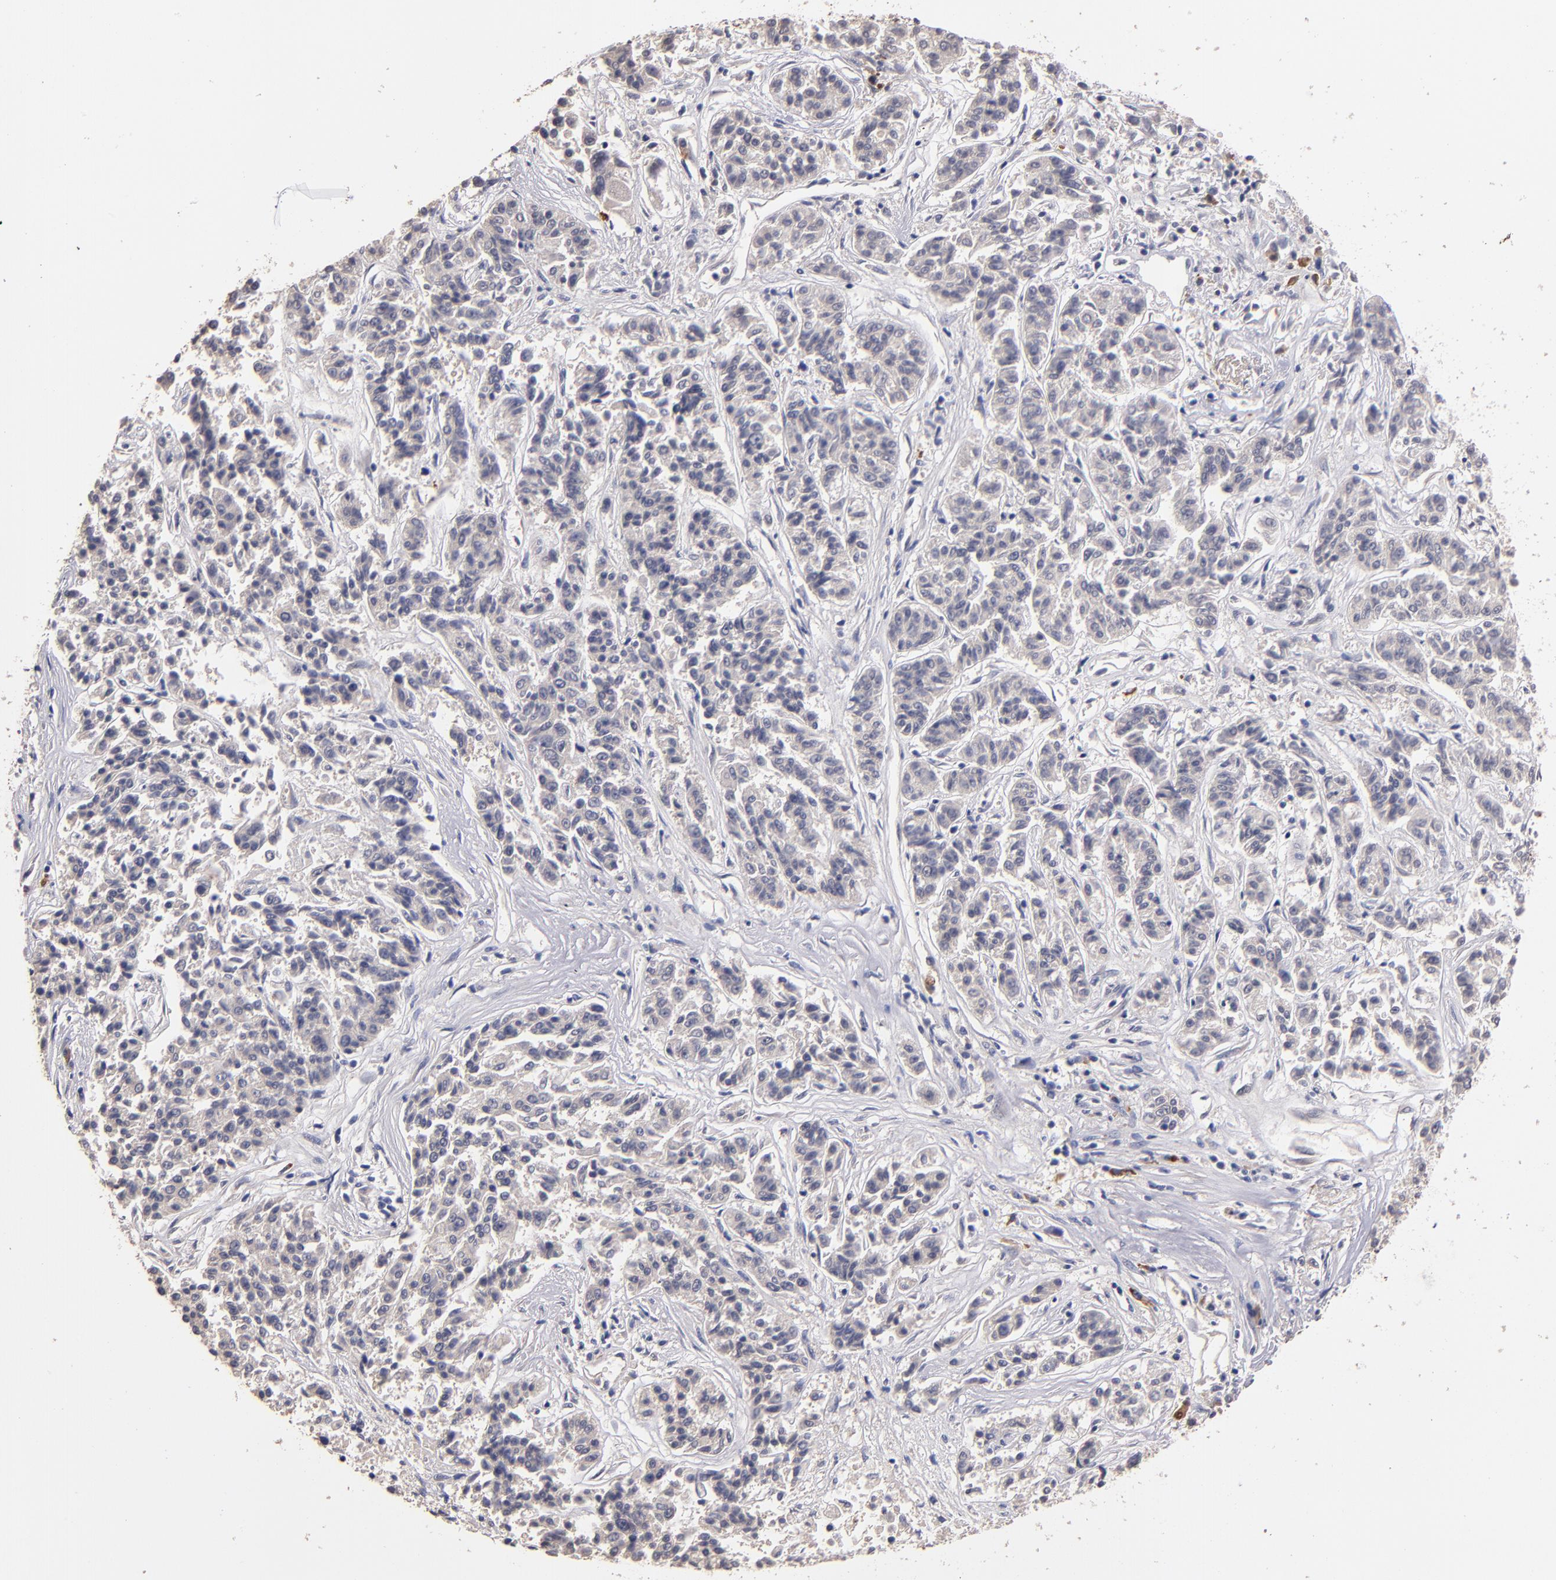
{"staining": {"intensity": "negative", "quantity": "none", "location": "none"}, "tissue": "lung cancer", "cell_type": "Tumor cells", "image_type": "cancer", "snomed": [{"axis": "morphology", "description": "Adenocarcinoma, NOS"}, {"axis": "topography", "description": "Lung"}], "caption": "Immunohistochemical staining of lung cancer exhibits no significant expression in tumor cells.", "gene": "TTLL12", "patient": {"sex": "male", "age": 84}}